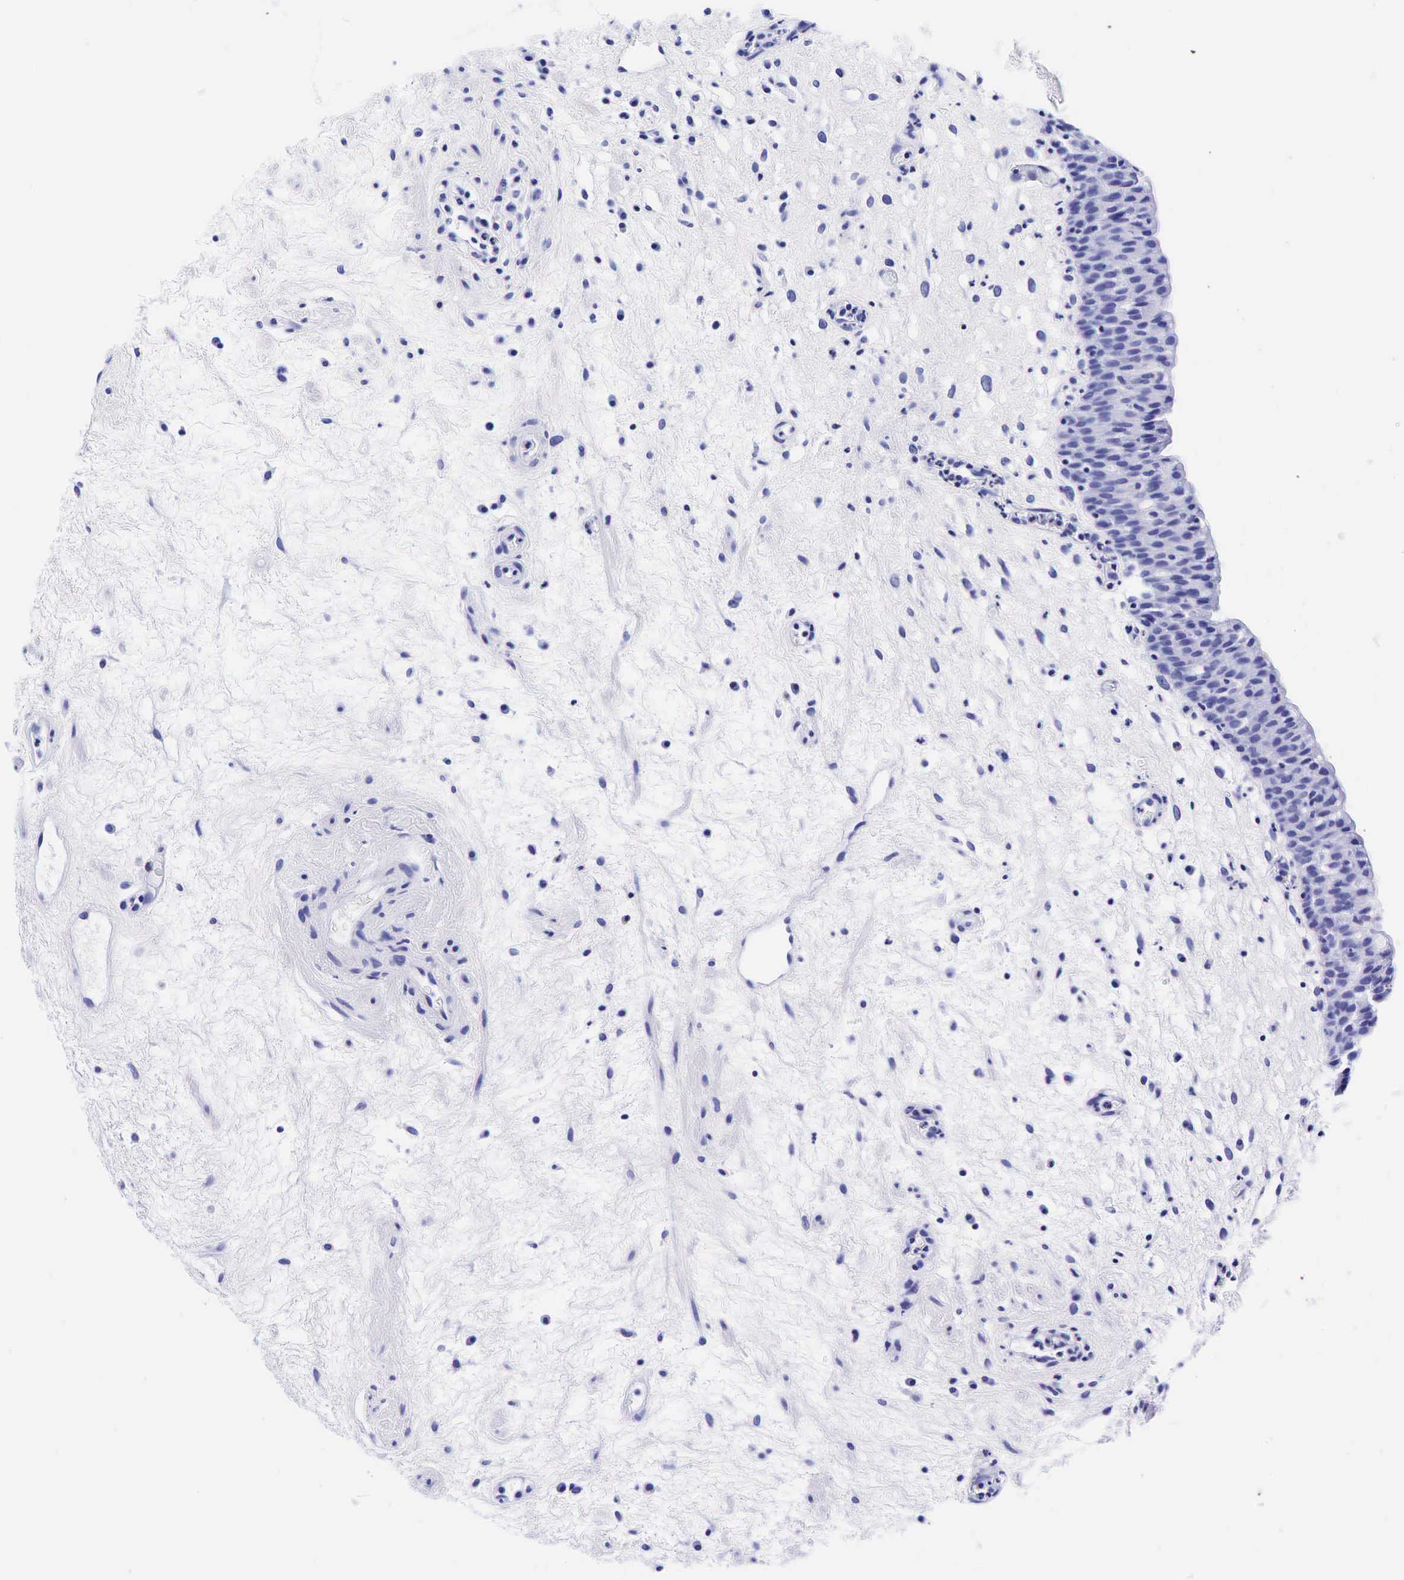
{"staining": {"intensity": "negative", "quantity": "none", "location": "none"}, "tissue": "urinary bladder", "cell_type": "Urothelial cells", "image_type": "normal", "snomed": [{"axis": "morphology", "description": "Normal tissue, NOS"}, {"axis": "topography", "description": "Urinary bladder"}], "caption": "Immunohistochemistry micrograph of benign human urinary bladder stained for a protein (brown), which exhibits no expression in urothelial cells.", "gene": "GCG", "patient": {"sex": "male", "age": 48}}